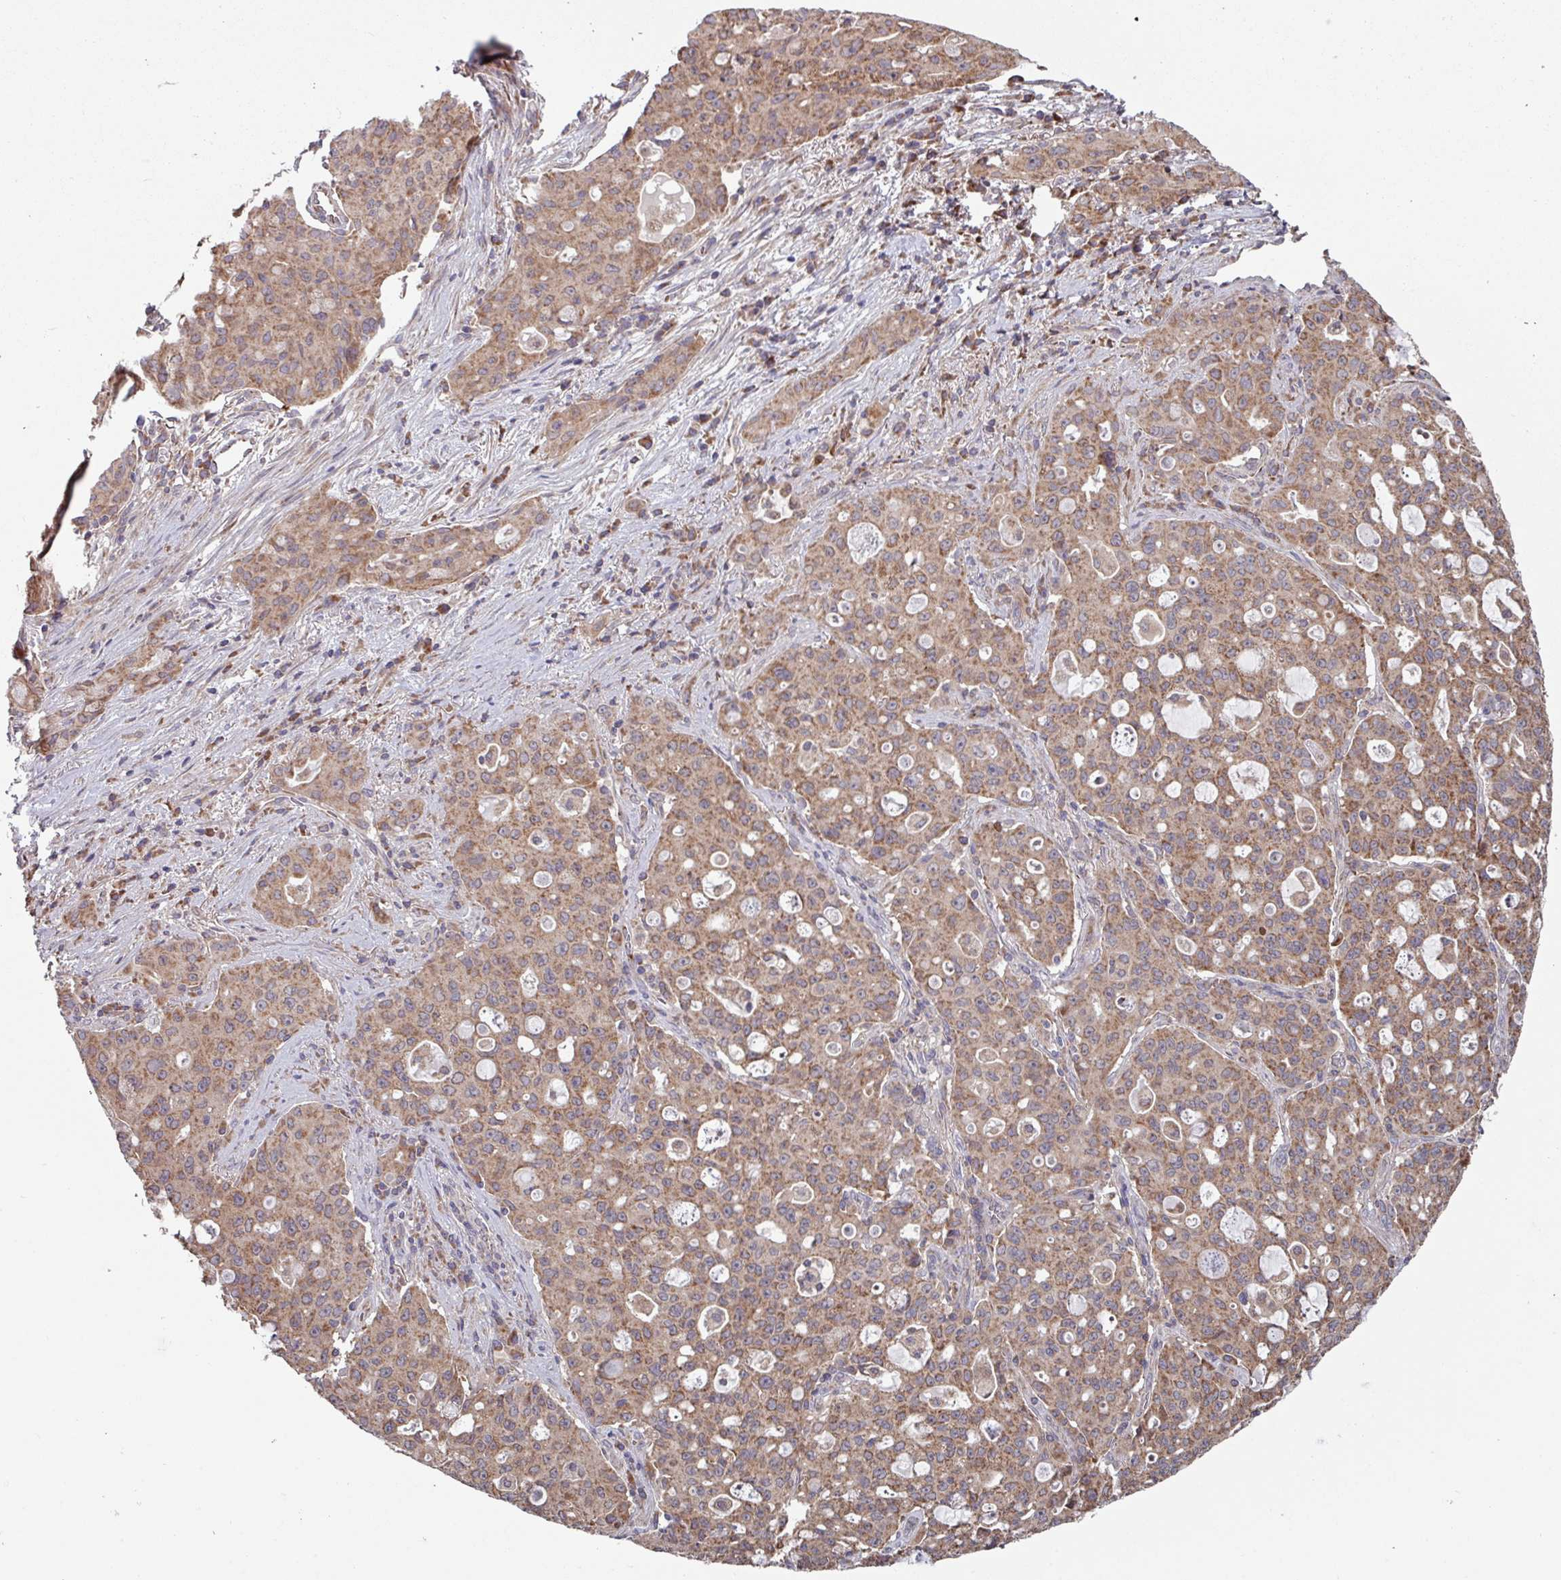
{"staining": {"intensity": "moderate", "quantity": ">75%", "location": "cytoplasmic/membranous"}, "tissue": "lung cancer", "cell_type": "Tumor cells", "image_type": "cancer", "snomed": [{"axis": "morphology", "description": "Adenocarcinoma, NOS"}, {"axis": "topography", "description": "Lung"}], "caption": "Tumor cells demonstrate moderate cytoplasmic/membranous expression in about >75% of cells in lung cancer (adenocarcinoma).", "gene": "COX7C", "patient": {"sex": "female", "age": 44}}